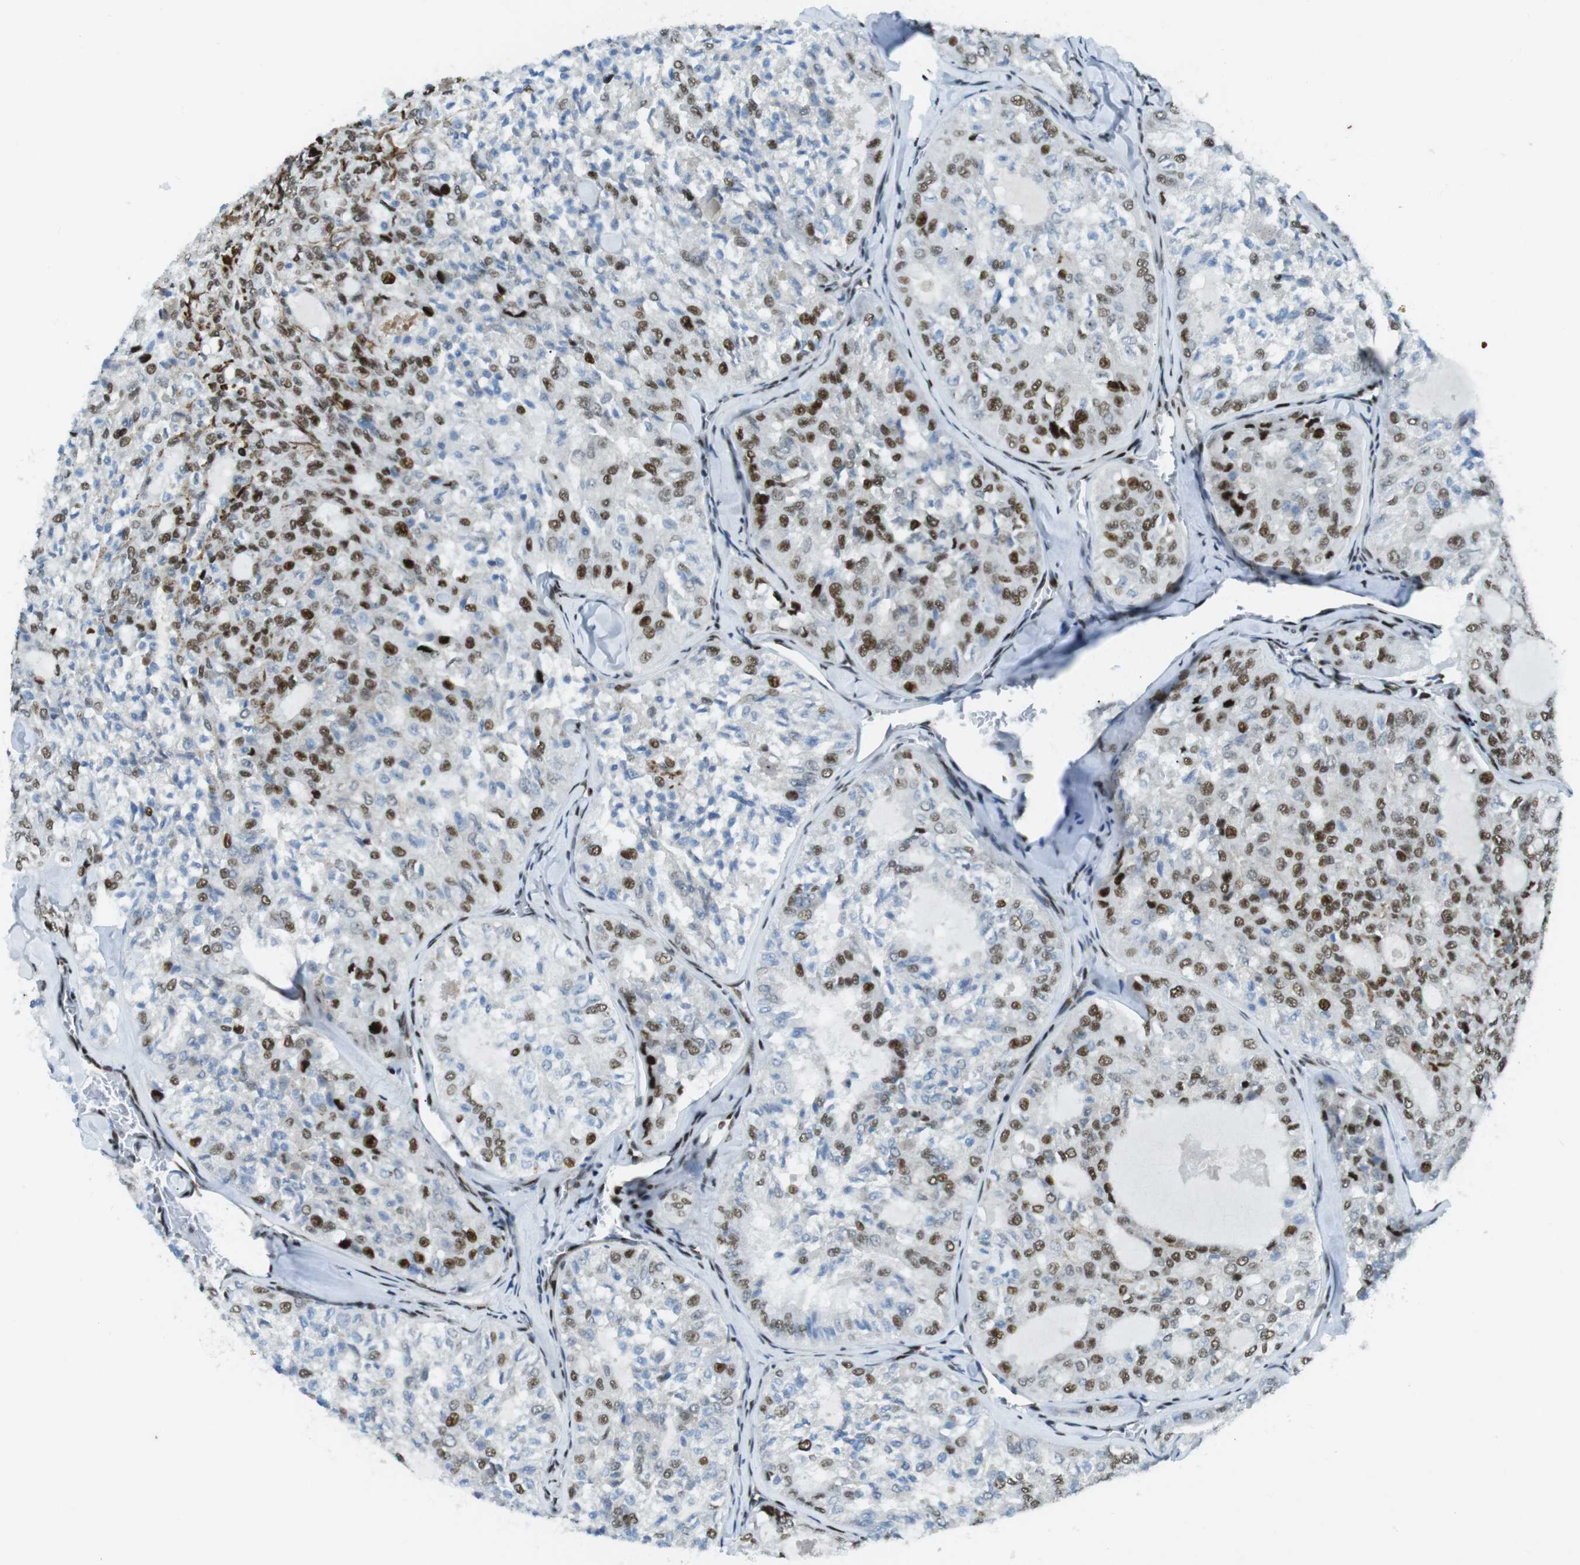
{"staining": {"intensity": "strong", "quantity": "25%-75%", "location": "nuclear"}, "tissue": "thyroid cancer", "cell_type": "Tumor cells", "image_type": "cancer", "snomed": [{"axis": "morphology", "description": "Follicular adenoma carcinoma, NOS"}, {"axis": "topography", "description": "Thyroid gland"}], "caption": "This micrograph reveals thyroid cancer (follicular adenoma carcinoma) stained with IHC to label a protein in brown. The nuclear of tumor cells show strong positivity for the protein. Nuclei are counter-stained blue.", "gene": "ARID1A", "patient": {"sex": "male", "age": 75}}